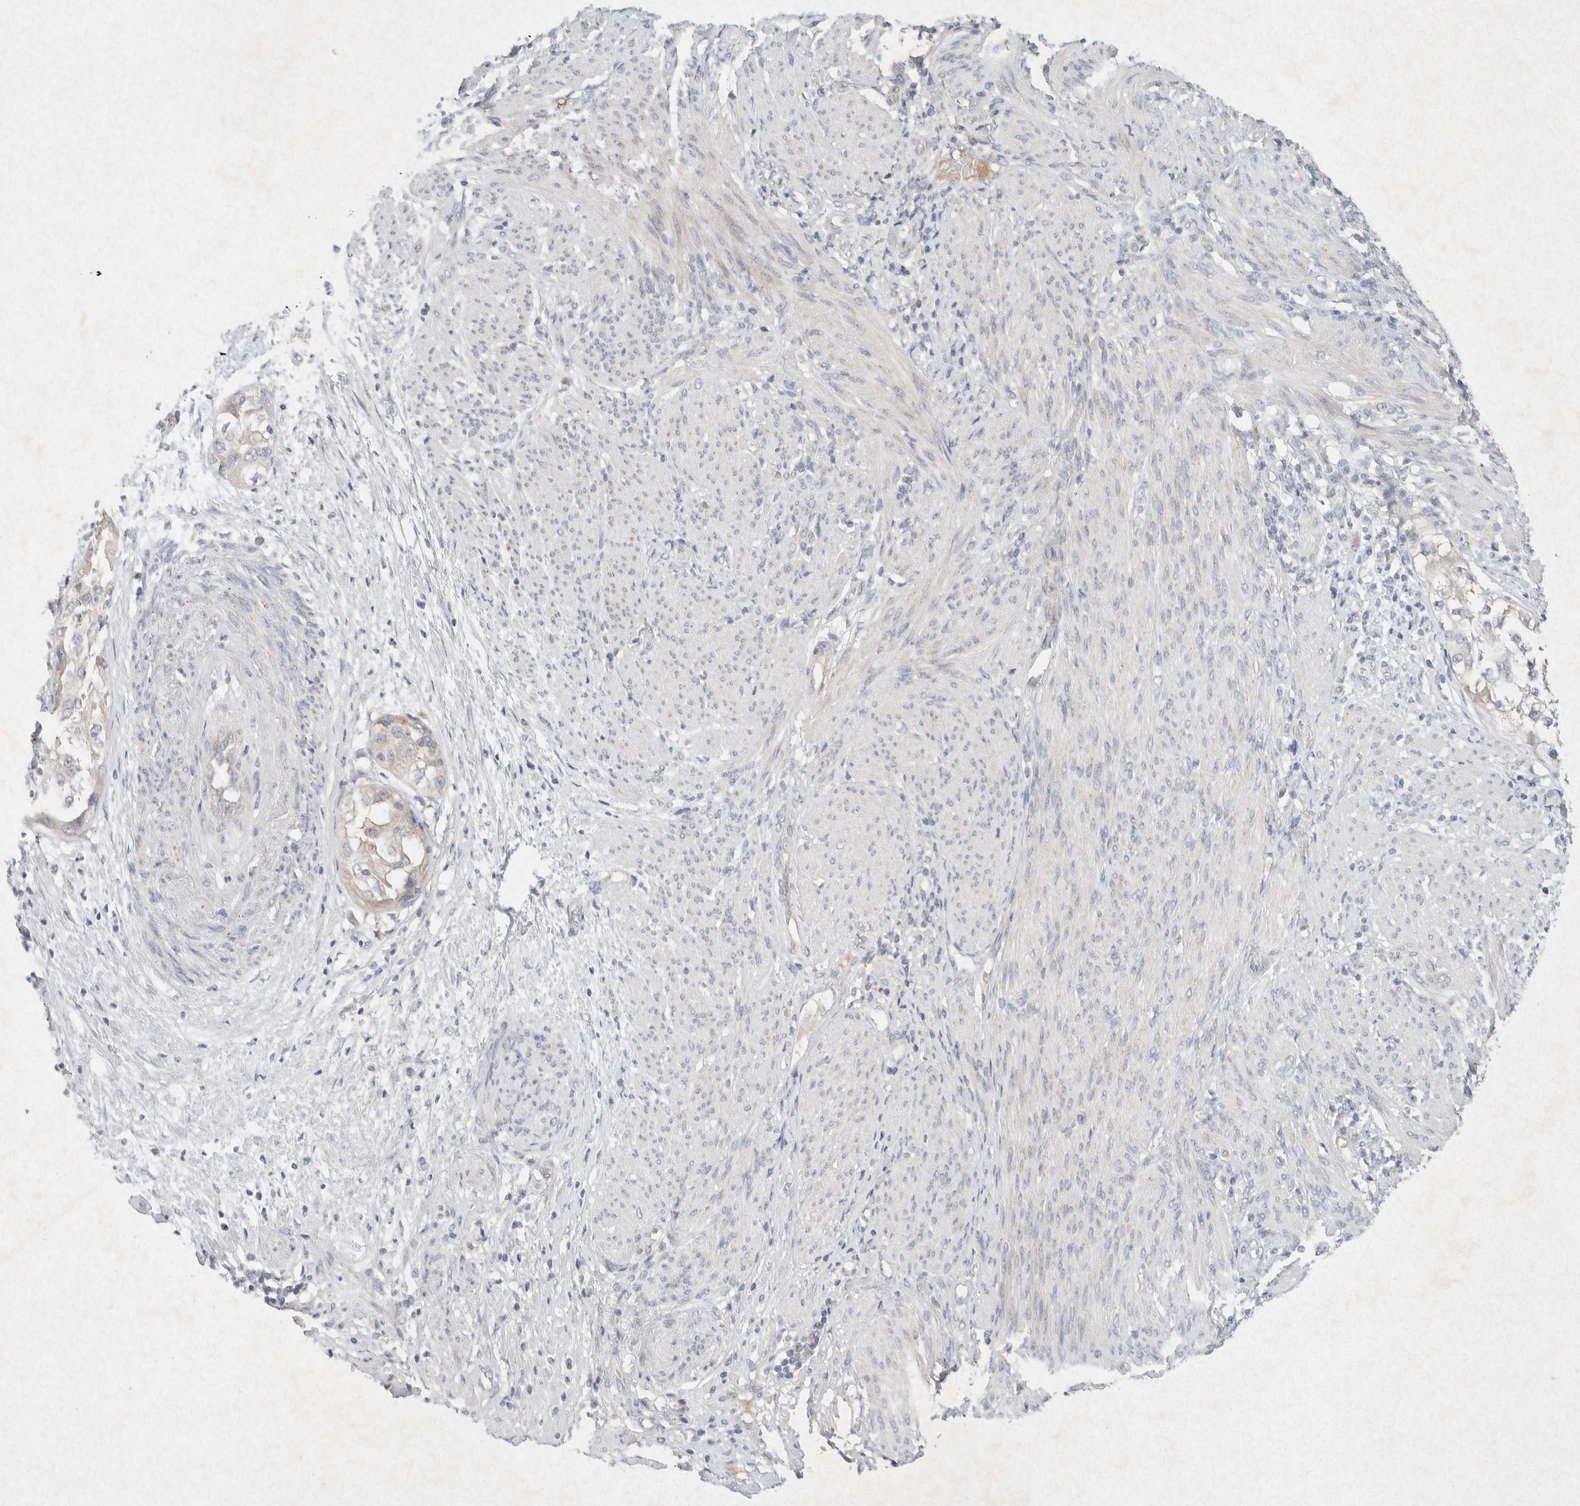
{"staining": {"intensity": "weak", "quantity": "<25%", "location": "cytoplasmic/membranous"}, "tissue": "endometrial cancer", "cell_type": "Tumor cells", "image_type": "cancer", "snomed": [{"axis": "morphology", "description": "Adenocarcinoma, NOS"}, {"axis": "topography", "description": "Endometrium"}], "caption": "There is no significant staining in tumor cells of adenocarcinoma (endometrial).", "gene": "GNAI1", "patient": {"sex": "female", "age": 85}}